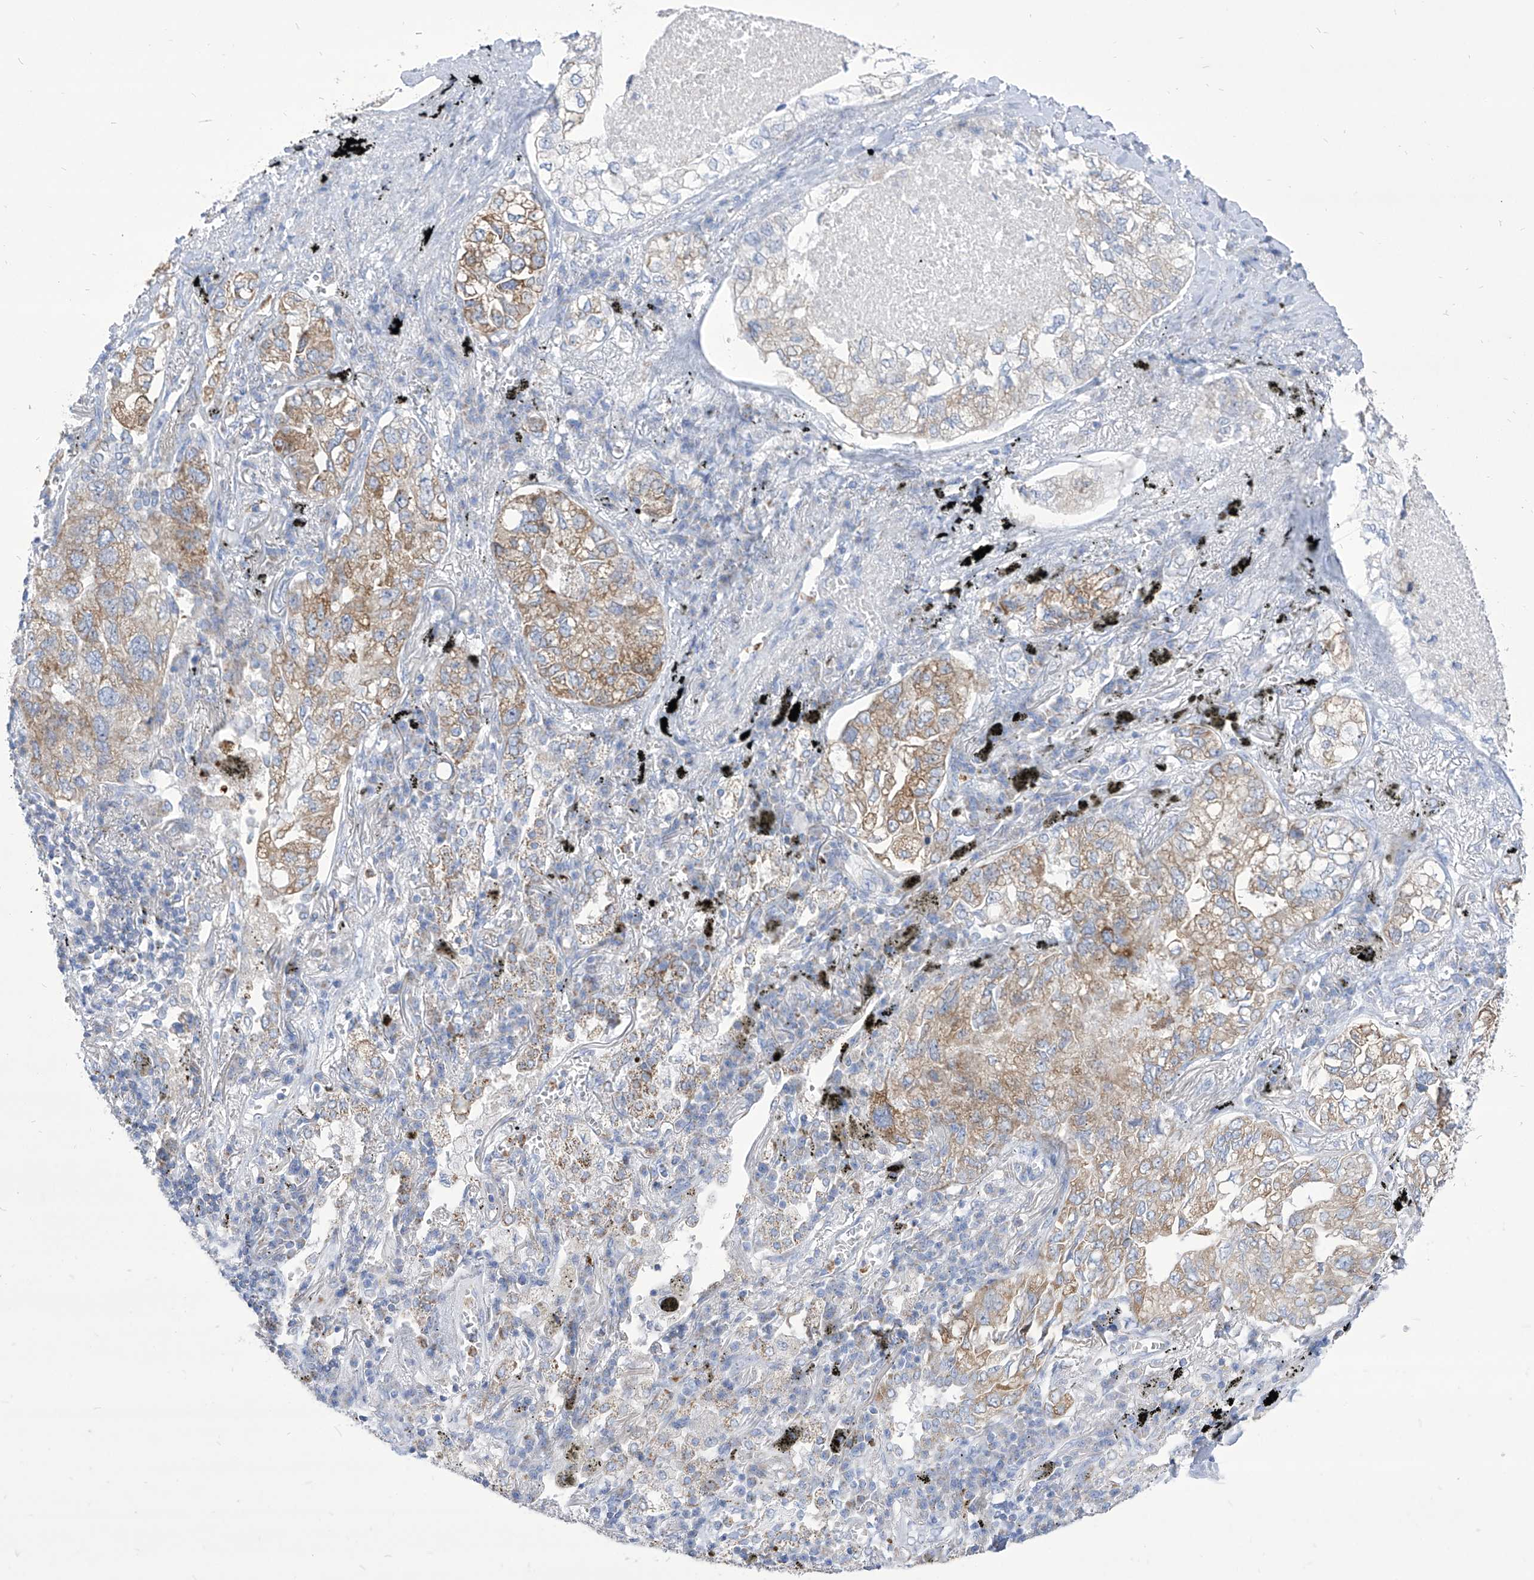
{"staining": {"intensity": "weak", "quantity": "25%-75%", "location": "cytoplasmic/membranous"}, "tissue": "lung cancer", "cell_type": "Tumor cells", "image_type": "cancer", "snomed": [{"axis": "morphology", "description": "Adenocarcinoma, NOS"}, {"axis": "topography", "description": "Lung"}], "caption": "Weak cytoplasmic/membranous staining is seen in about 25%-75% of tumor cells in lung adenocarcinoma.", "gene": "COQ3", "patient": {"sex": "male", "age": 65}}